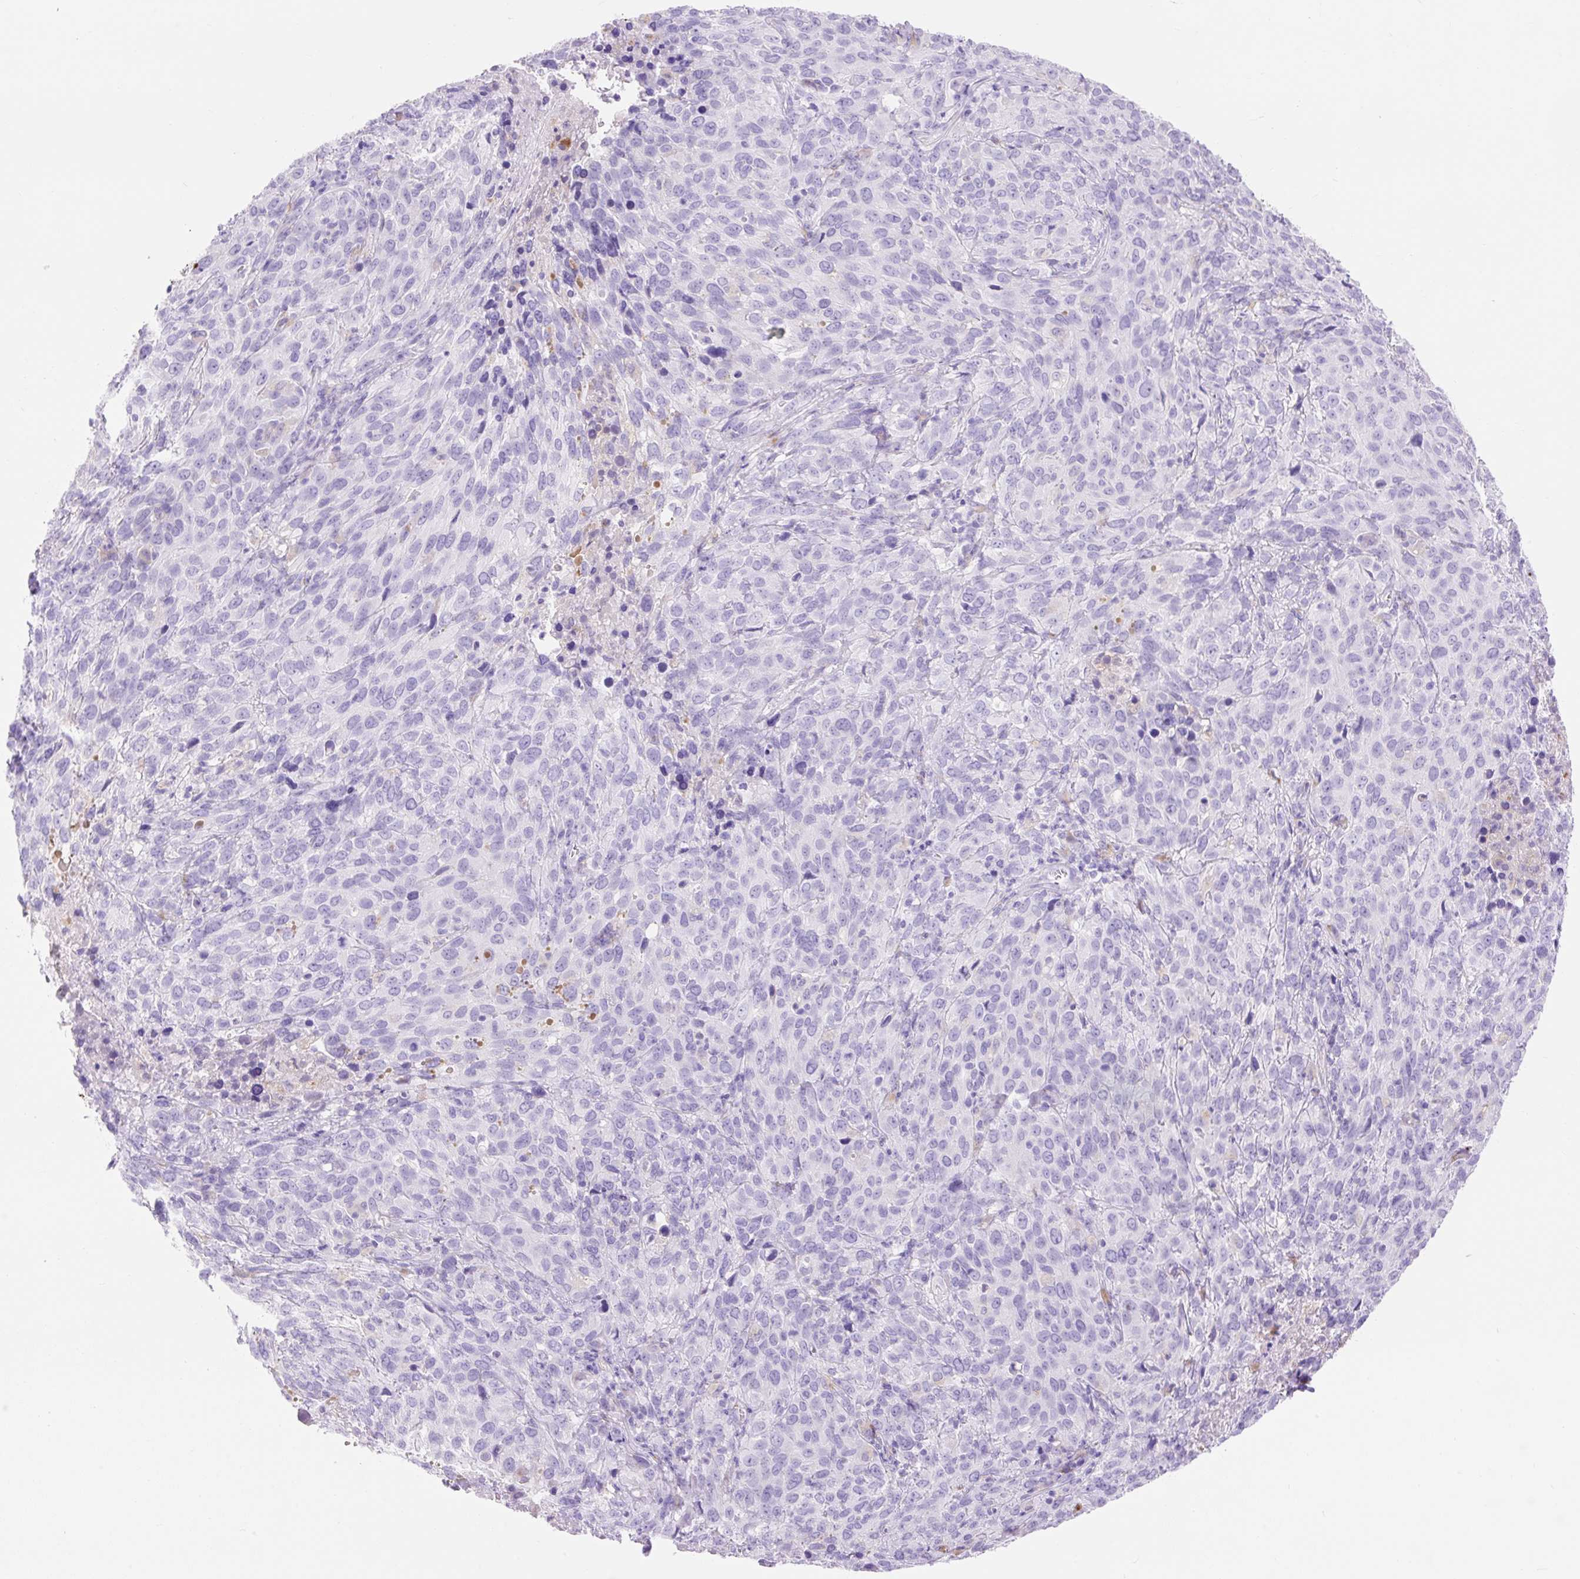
{"staining": {"intensity": "negative", "quantity": "none", "location": "none"}, "tissue": "cervical cancer", "cell_type": "Tumor cells", "image_type": "cancer", "snomed": [{"axis": "morphology", "description": "Squamous cell carcinoma, NOS"}, {"axis": "topography", "description": "Cervix"}], "caption": "A high-resolution photomicrograph shows immunohistochemistry staining of cervical cancer, which demonstrates no significant positivity in tumor cells.", "gene": "HEXB", "patient": {"sex": "female", "age": 51}}